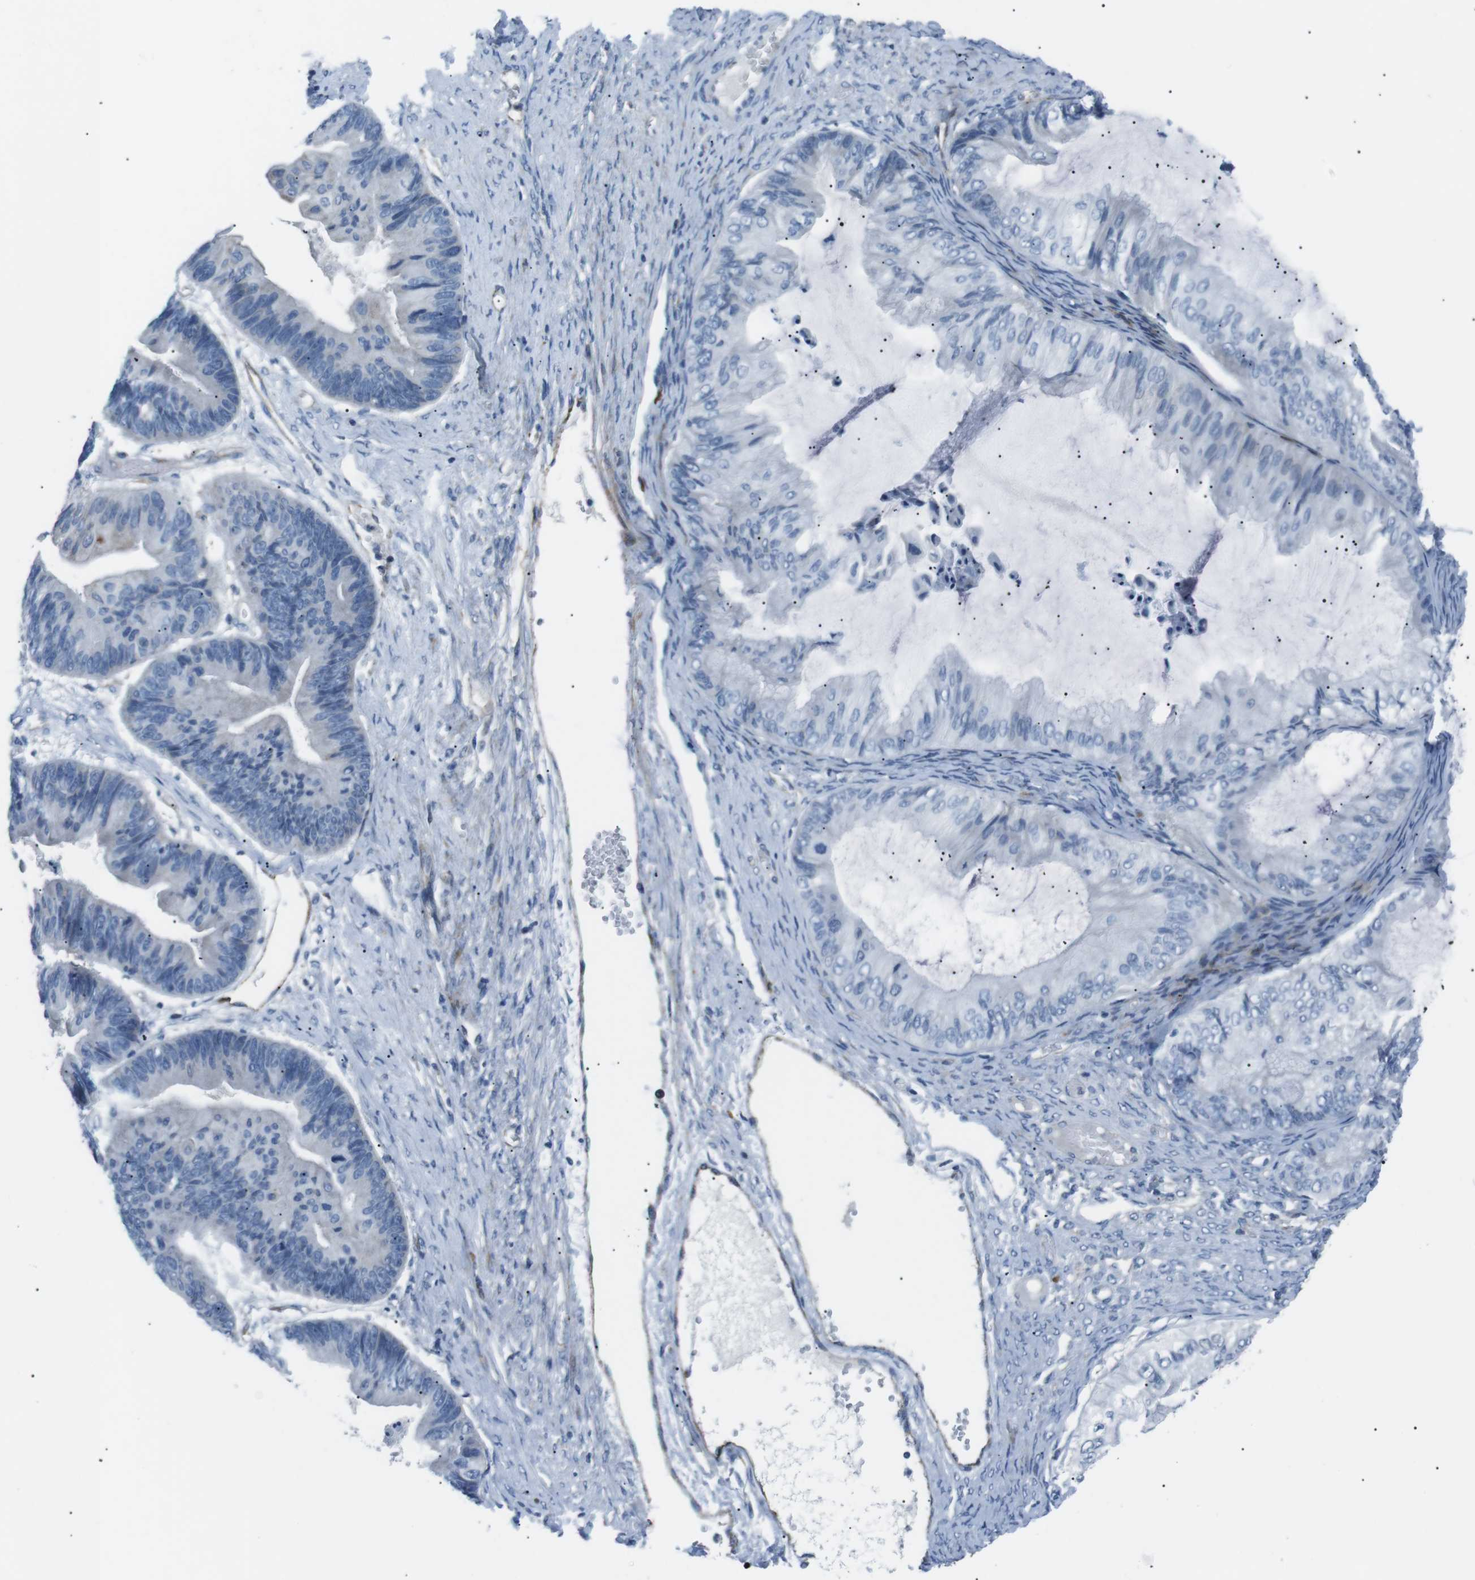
{"staining": {"intensity": "negative", "quantity": "none", "location": "none"}, "tissue": "ovarian cancer", "cell_type": "Tumor cells", "image_type": "cancer", "snomed": [{"axis": "morphology", "description": "Cystadenocarcinoma, mucinous, NOS"}, {"axis": "topography", "description": "Ovary"}], "caption": "Photomicrograph shows no significant protein staining in tumor cells of ovarian mucinous cystadenocarcinoma.", "gene": "CSF2RA", "patient": {"sex": "female", "age": 61}}